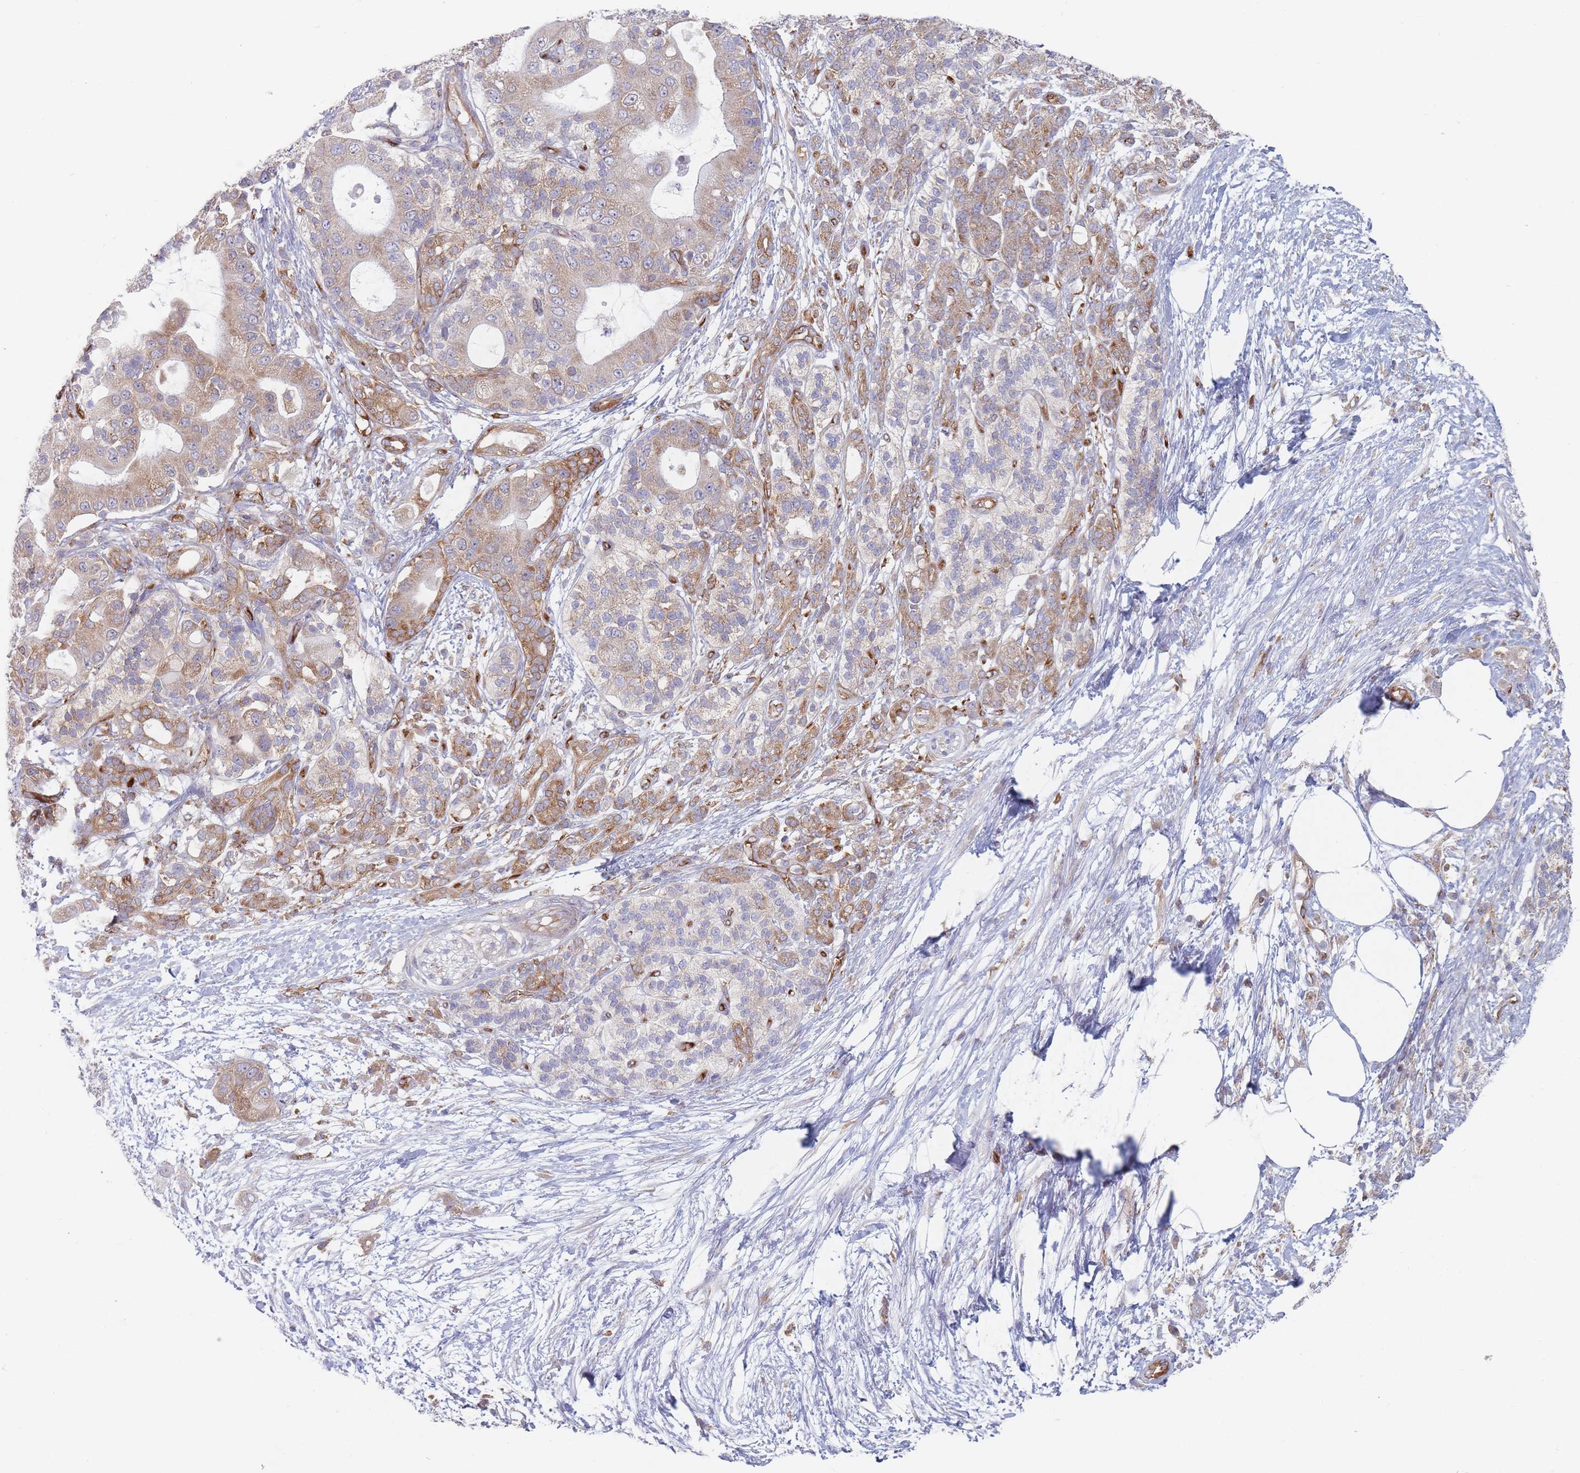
{"staining": {"intensity": "moderate", "quantity": ">75%", "location": "cytoplasmic/membranous"}, "tissue": "pancreatic cancer", "cell_type": "Tumor cells", "image_type": "cancer", "snomed": [{"axis": "morphology", "description": "Adenocarcinoma, NOS"}, {"axis": "topography", "description": "Pancreas"}], "caption": "A histopathology image showing moderate cytoplasmic/membranous positivity in about >75% of tumor cells in pancreatic adenocarcinoma, as visualized by brown immunohistochemical staining.", "gene": "MAP1S", "patient": {"sex": "male", "age": 57}}